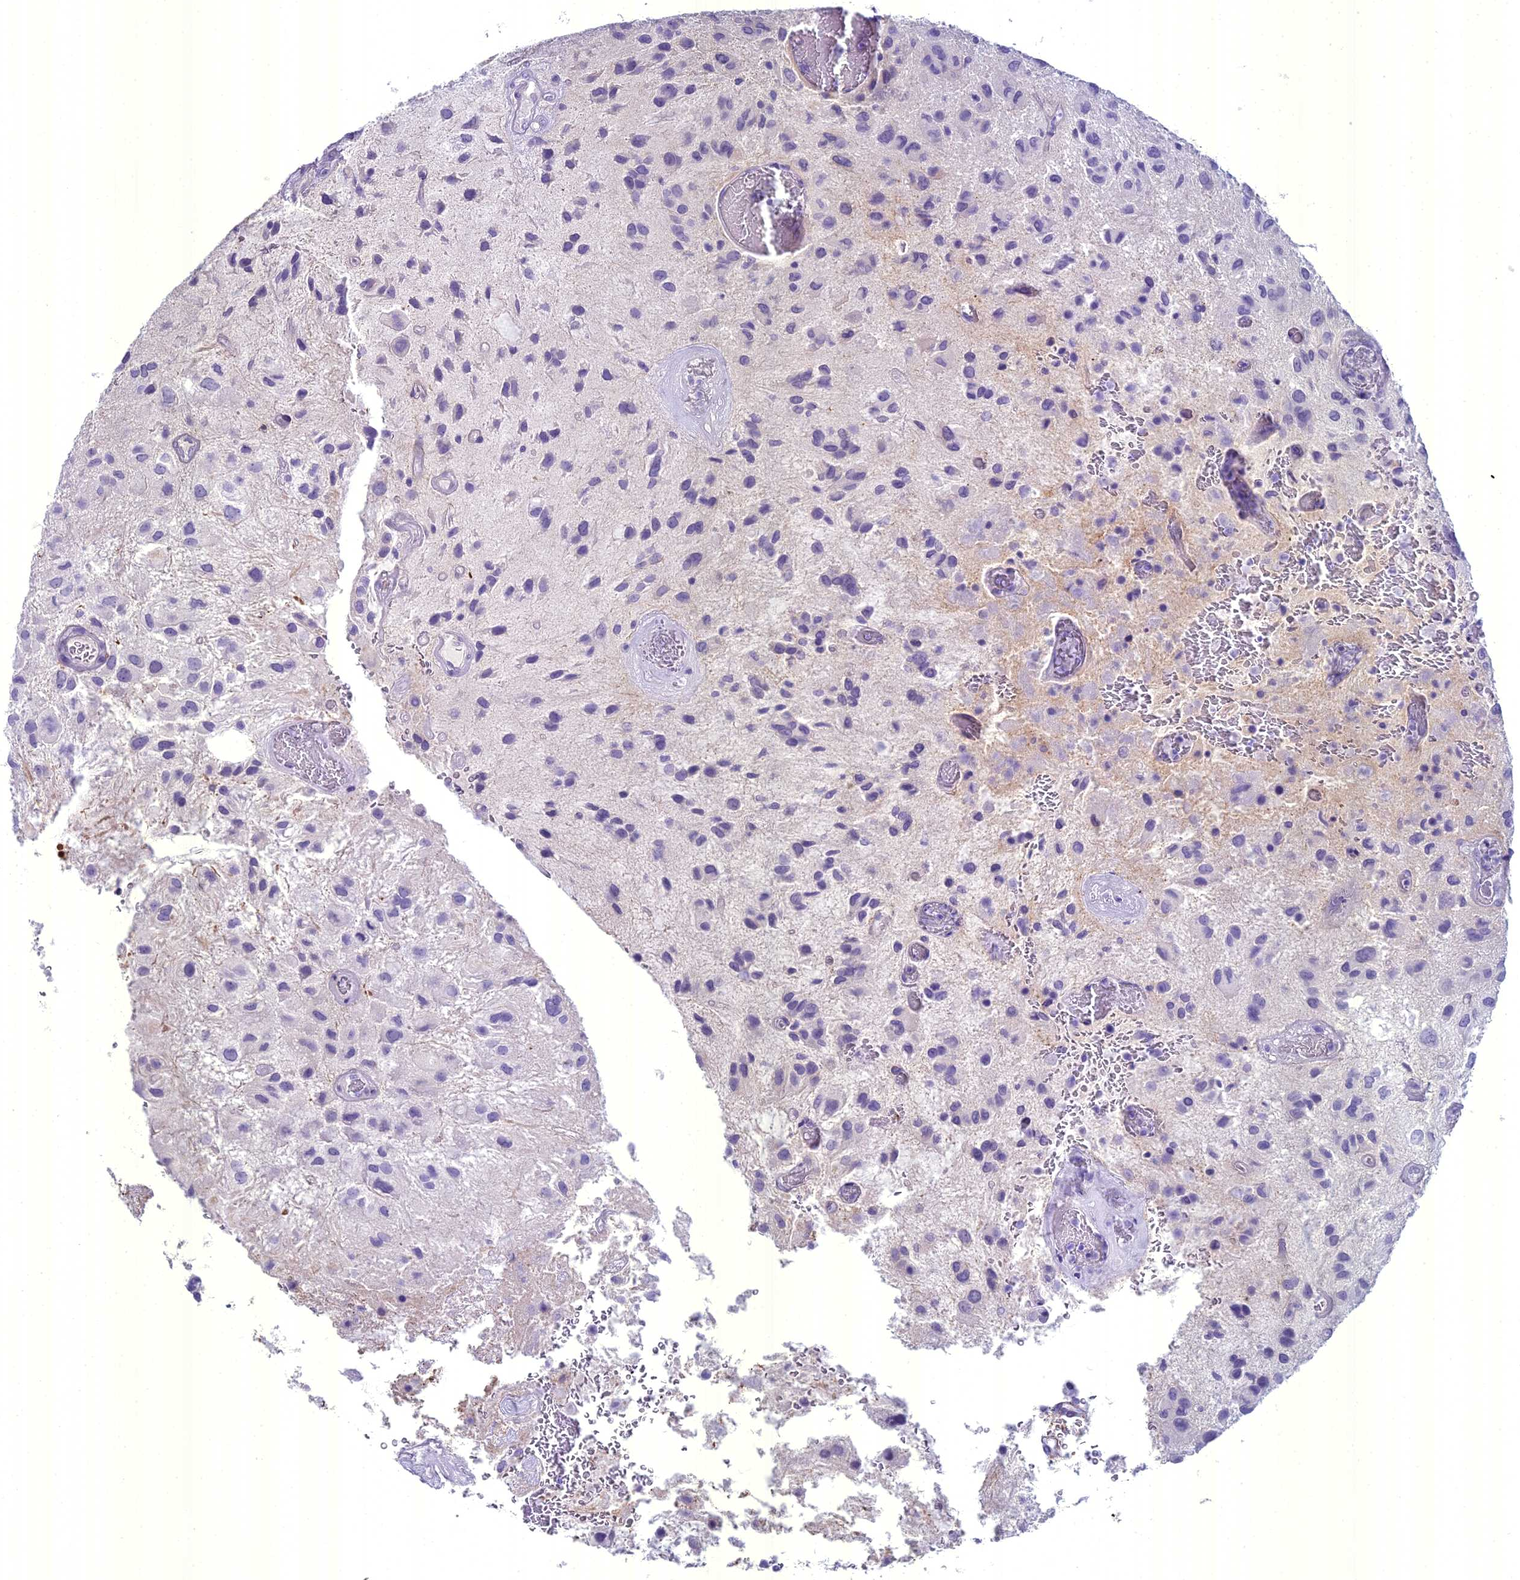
{"staining": {"intensity": "negative", "quantity": "none", "location": "none"}, "tissue": "glioma", "cell_type": "Tumor cells", "image_type": "cancer", "snomed": [{"axis": "morphology", "description": "Glioma, malignant, Low grade"}, {"axis": "topography", "description": "Brain"}], "caption": "Tumor cells show no significant protein expression in malignant glioma (low-grade). (DAB immunohistochemistry visualized using brightfield microscopy, high magnification).", "gene": "UNC80", "patient": {"sex": "male", "age": 66}}